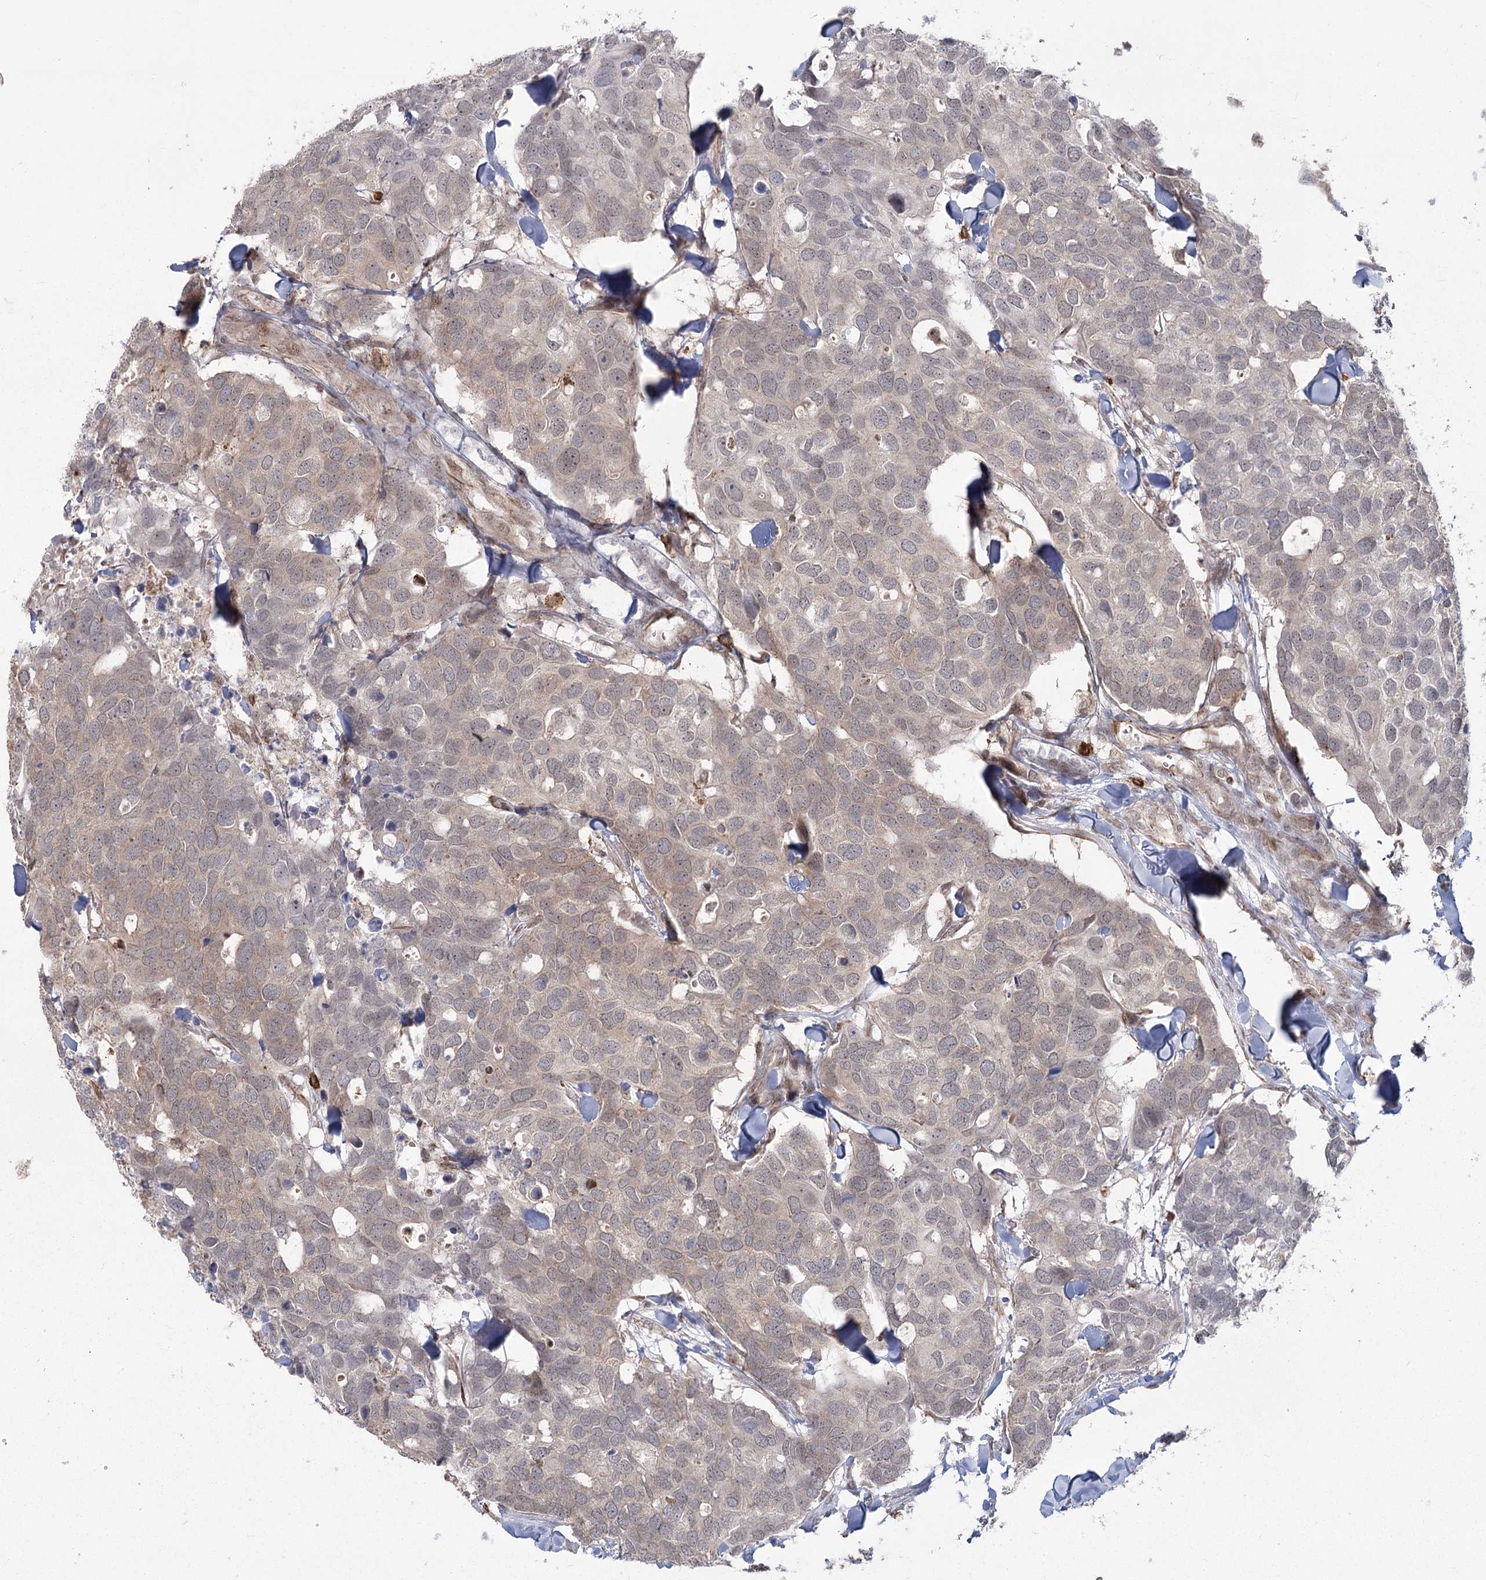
{"staining": {"intensity": "negative", "quantity": "none", "location": "none"}, "tissue": "breast cancer", "cell_type": "Tumor cells", "image_type": "cancer", "snomed": [{"axis": "morphology", "description": "Duct carcinoma"}, {"axis": "topography", "description": "Breast"}], "caption": "IHC of human breast invasive ductal carcinoma demonstrates no positivity in tumor cells. (Immunohistochemistry, brightfield microscopy, high magnification).", "gene": "AP2M1", "patient": {"sex": "female", "age": 83}}